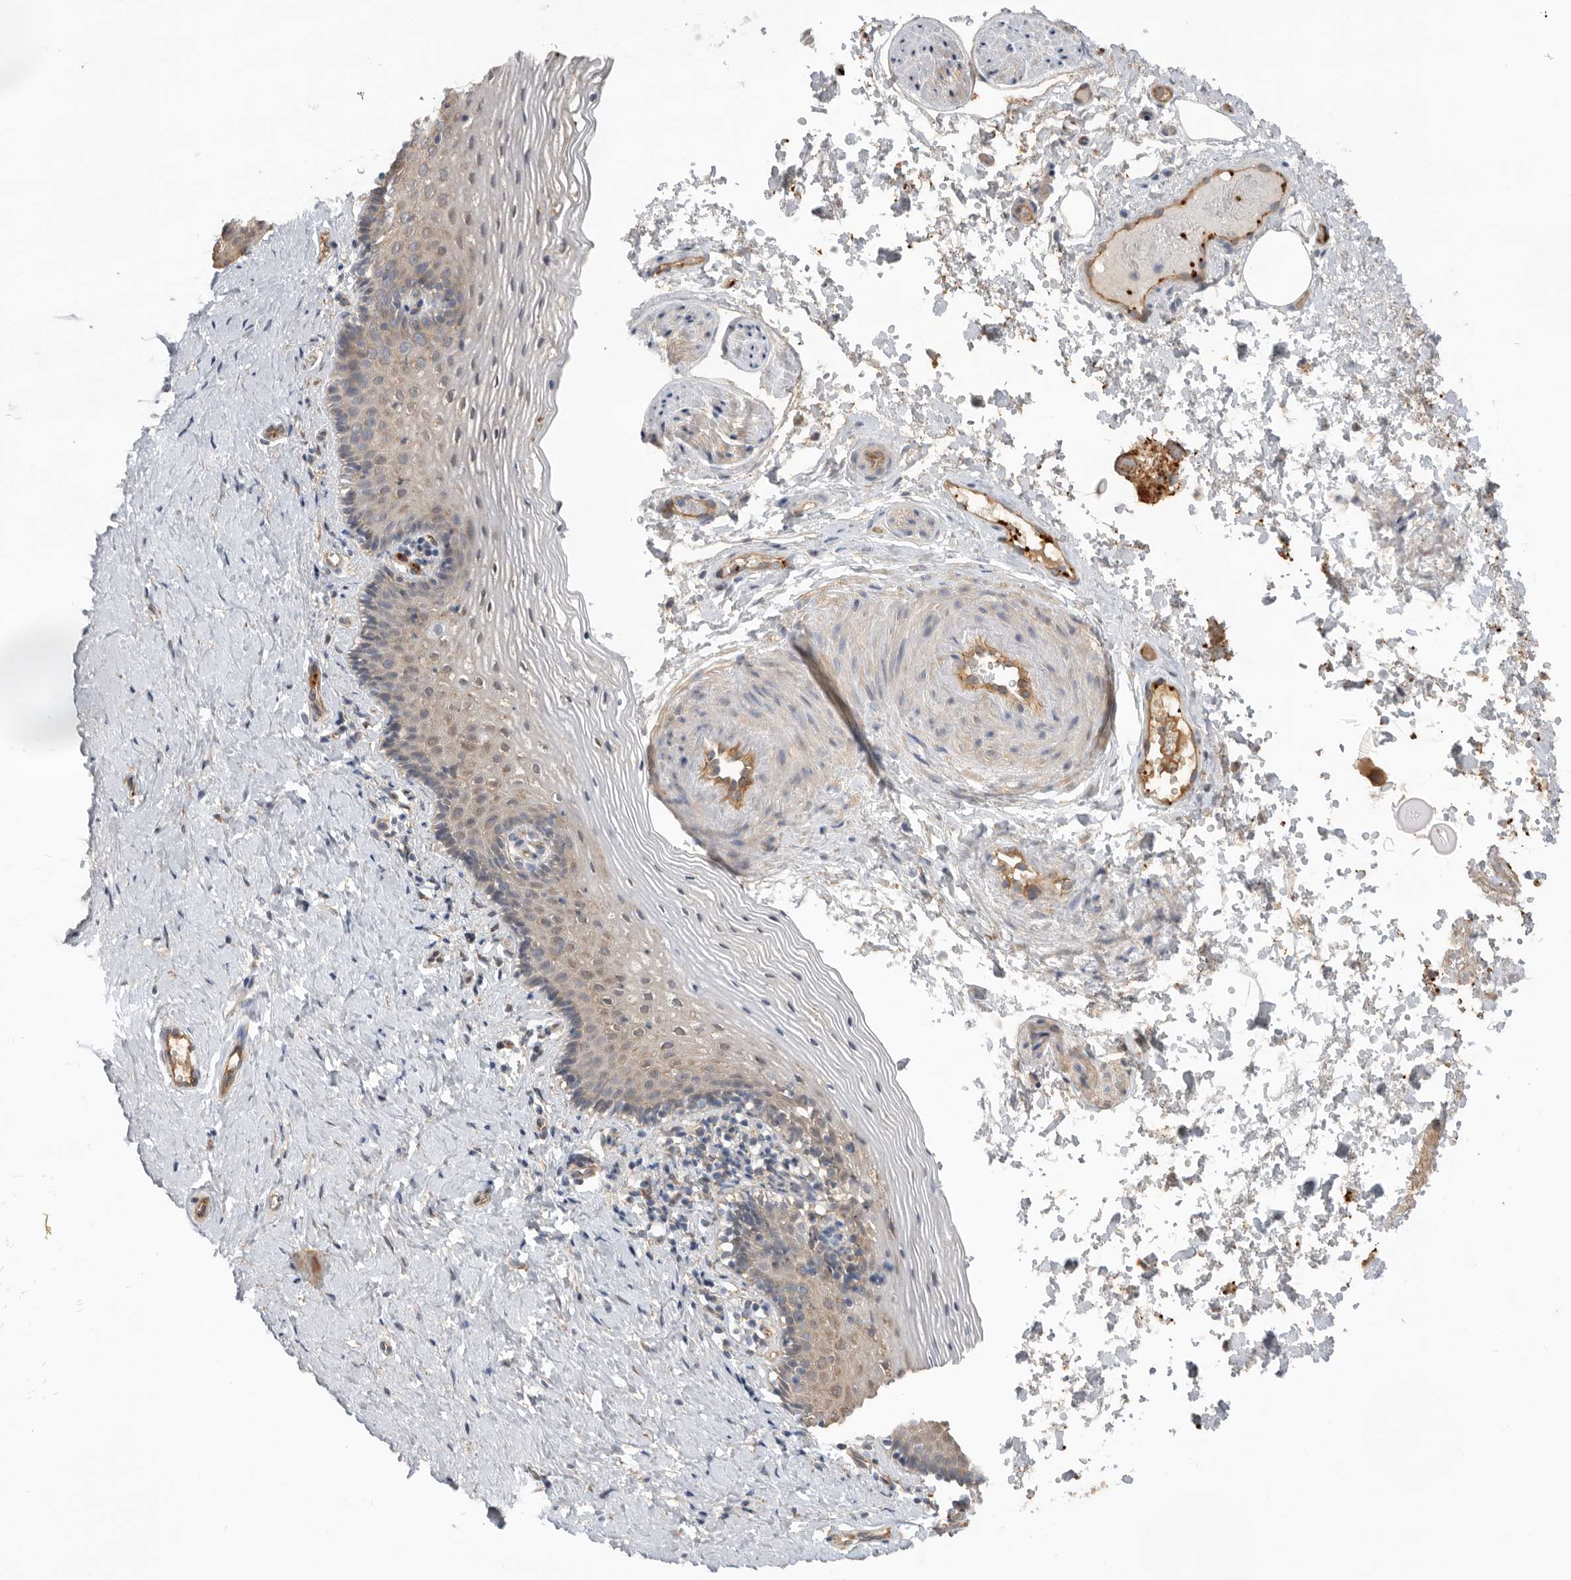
{"staining": {"intensity": "weak", "quantity": "25%-75%", "location": "cytoplasmic/membranous"}, "tissue": "vagina", "cell_type": "Squamous epithelial cells", "image_type": "normal", "snomed": [{"axis": "morphology", "description": "Normal tissue, NOS"}, {"axis": "topography", "description": "Vagina"}], "caption": "High-power microscopy captured an IHC photomicrograph of normal vagina, revealing weak cytoplasmic/membranous positivity in approximately 25%-75% of squamous epithelial cells. (DAB IHC, brown staining for protein, blue staining for nuclei).", "gene": "CDC42BPB", "patient": {"sex": "female", "age": 32}}